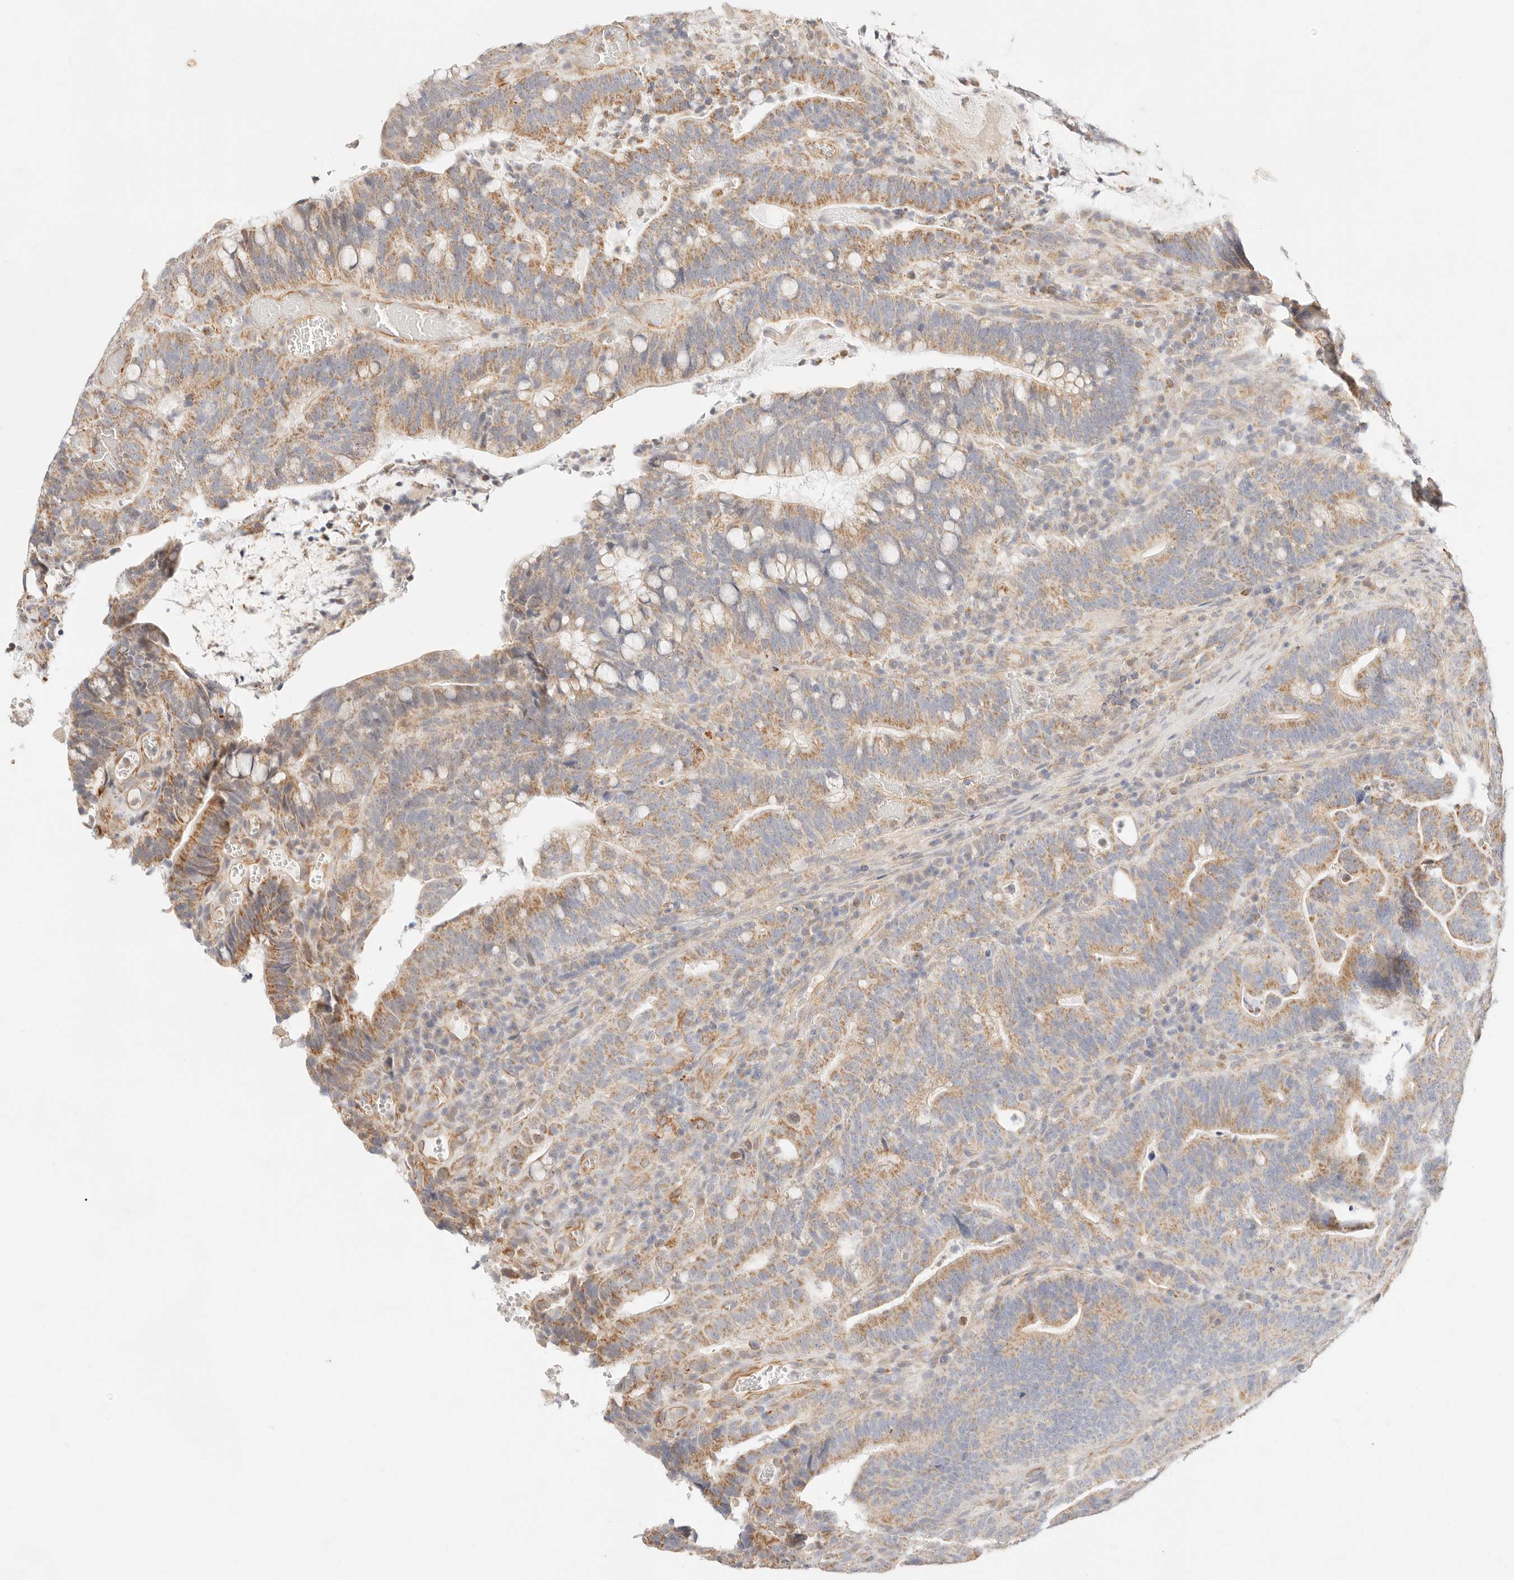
{"staining": {"intensity": "moderate", "quantity": ">75%", "location": "cytoplasmic/membranous"}, "tissue": "colorectal cancer", "cell_type": "Tumor cells", "image_type": "cancer", "snomed": [{"axis": "morphology", "description": "Adenocarcinoma, NOS"}, {"axis": "topography", "description": "Colon"}], "caption": "A high-resolution photomicrograph shows IHC staining of colorectal adenocarcinoma, which shows moderate cytoplasmic/membranous expression in about >75% of tumor cells.", "gene": "ZC3H11A", "patient": {"sex": "female", "age": 66}}